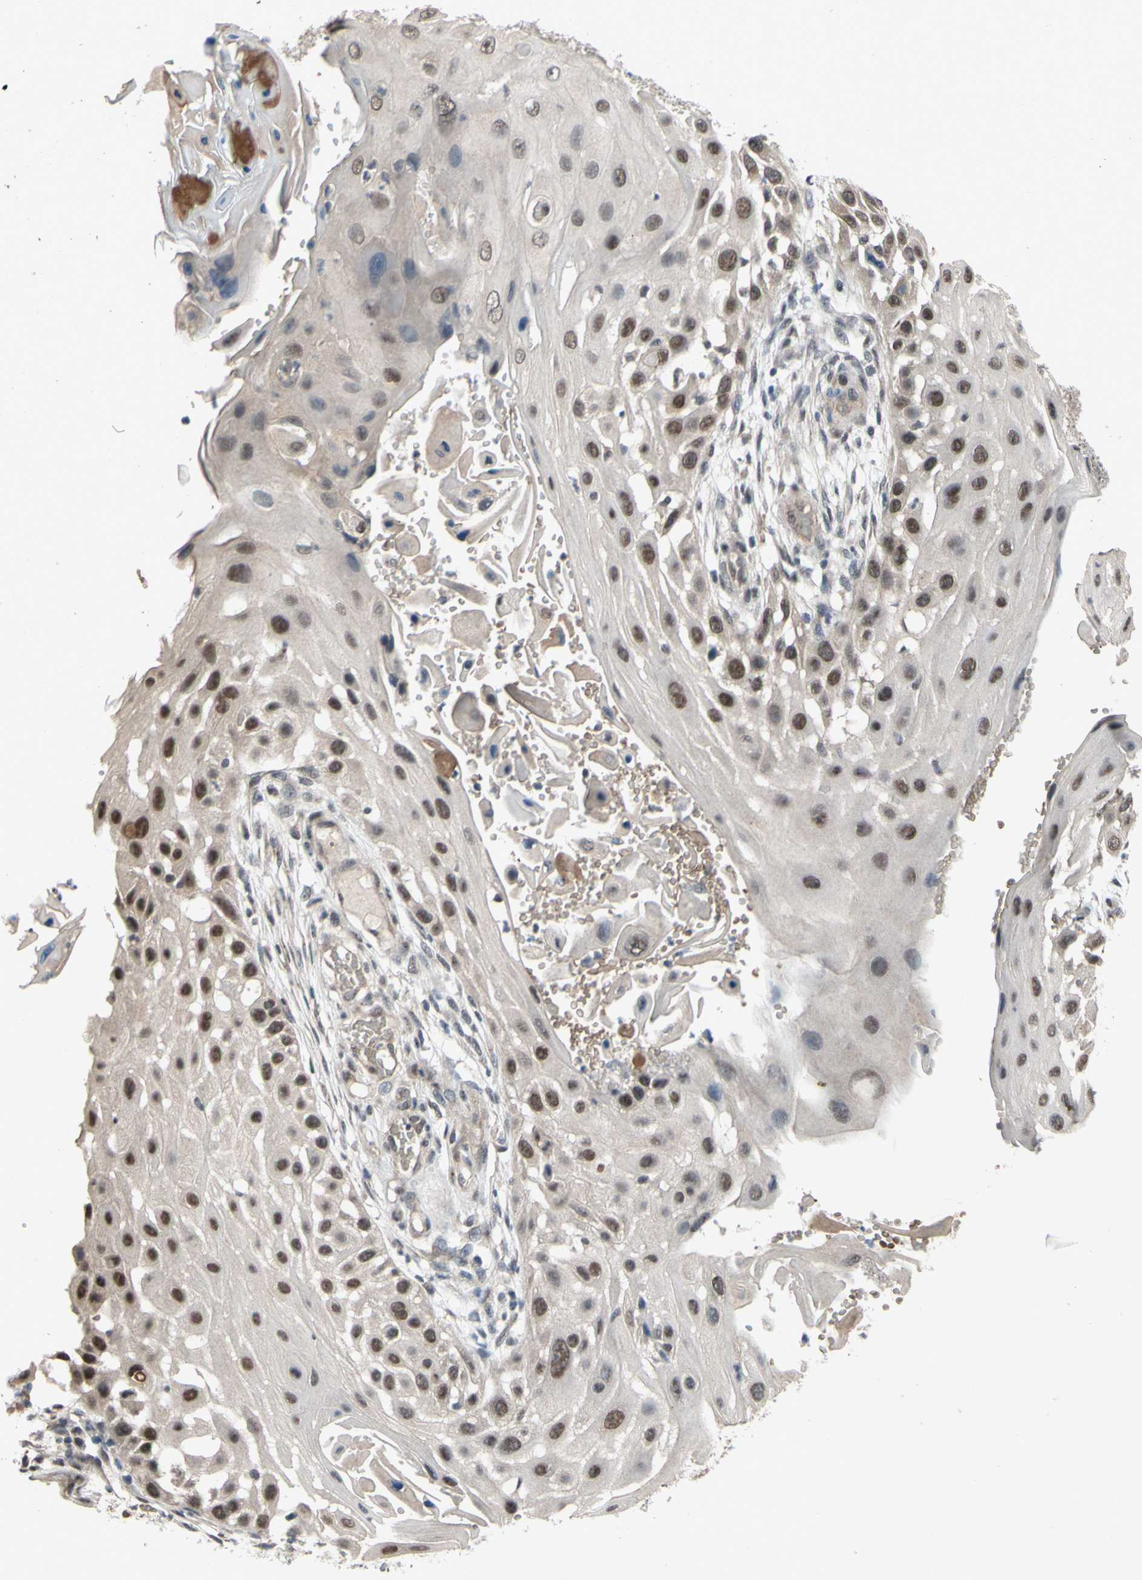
{"staining": {"intensity": "moderate", "quantity": ">75%", "location": "cytoplasmic/membranous,nuclear"}, "tissue": "skin cancer", "cell_type": "Tumor cells", "image_type": "cancer", "snomed": [{"axis": "morphology", "description": "Squamous cell carcinoma, NOS"}, {"axis": "topography", "description": "Skin"}], "caption": "DAB (3,3'-diaminobenzidine) immunohistochemical staining of human skin cancer exhibits moderate cytoplasmic/membranous and nuclear protein positivity in approximately >75% of tumor cells.", "gene": "TRDMT1", "patient": {"sex": "female", "age": 44}}